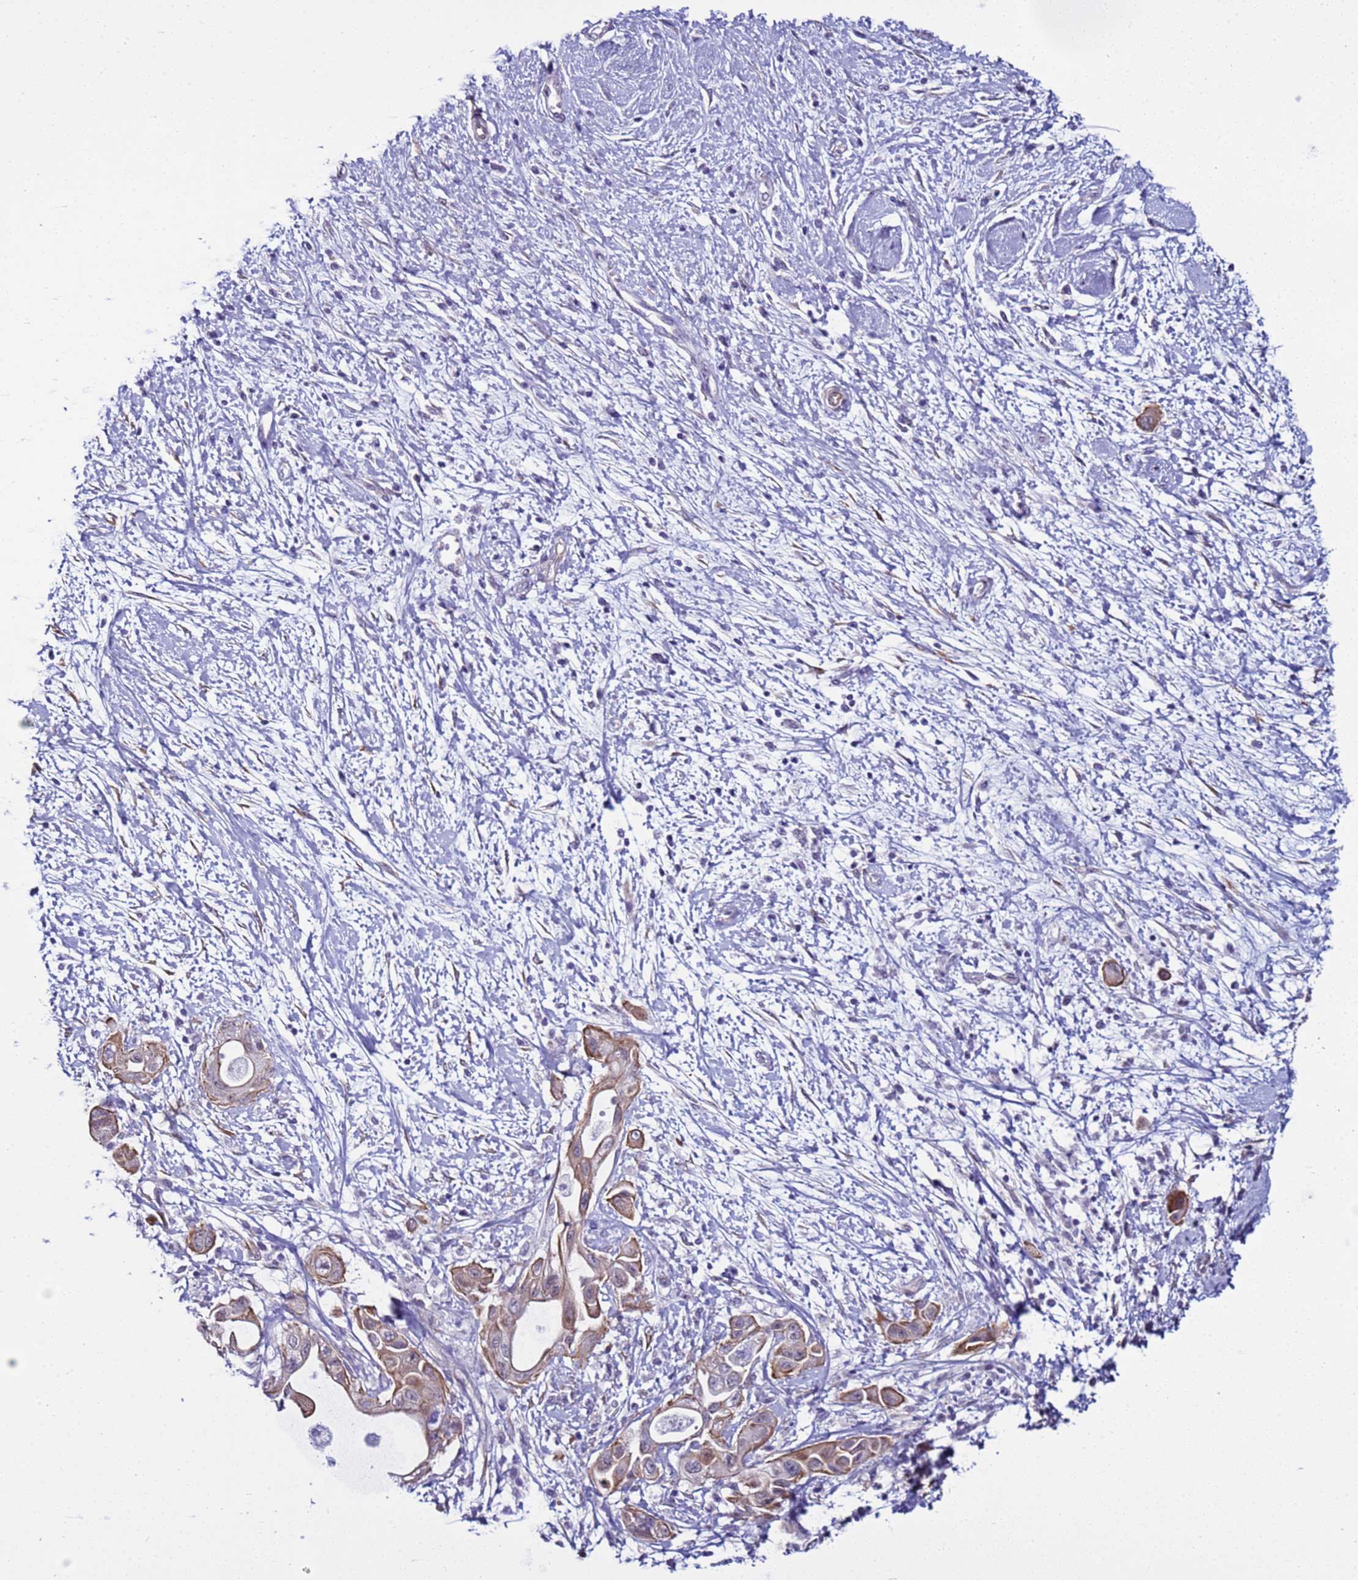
{"staining": {"intensity": "moderate", "quantity": "25%-75%", "location": "cytoplasmic/membranous"}, "tissue": "pancreatic cancer", "cell_type": "Tumor cells", "image_type": "cancer", "snomed": [{"axis": "morphology", "description": "Adenocarcinoma, NOS"}, {"axis": "topography", "description": "Pancreas"}], "caption": "High-magnification brightfield microscopy of pancreatic cancer stained with DAB (brown) and counterstained with hematoxylin (blue). tumor cells exhibit moderate cytoplasmic/membranous staining is present in about25%-75% of cells.", "gene": "LRRC10B", "patient": {"sex": "male", "age": 68}}